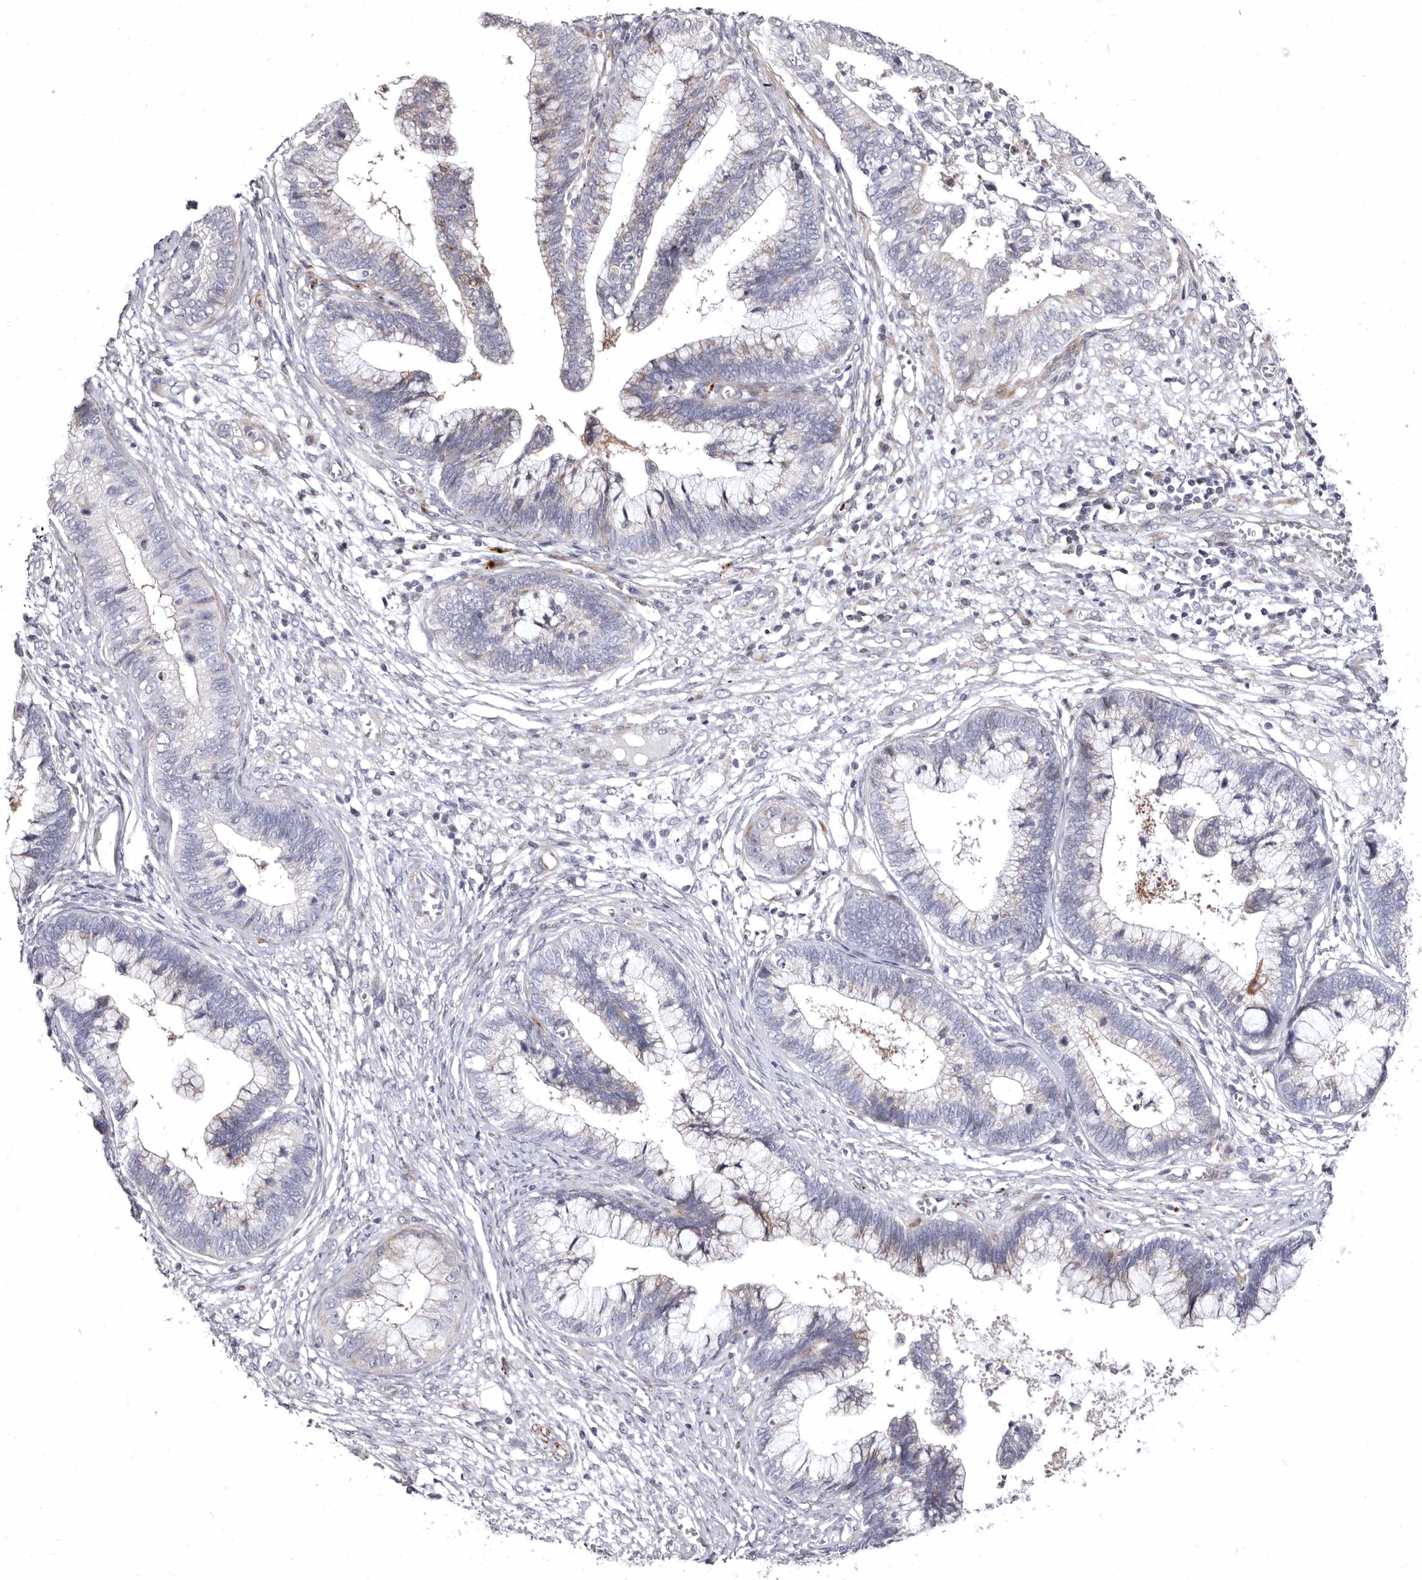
{"staining": {"intensity": "weak", "quantity": "25%-75%", "location": "cytoplasmic/membranous"}, "tissue": "cervical cancer", "cell_type": "Tumor cells", "image_type": "cancer", "snomed": [{"axis": "morphology", "description": "Adenocarcinoma, NOS"}, {"axis": "topography", "description": "Cervix"}], "caption": "A micrograph of human cervical cancer (adenocarcinoma) stained for a protein demonstrates weak cytoplasmic/membranous brown staining in tumor cells. The protein of interest is stained brown, and the nuclei are stained in blue (DAB IHC with brightfield microscopy, high magnification).", "gene": "AIDA", "patient": {"sex": "female", "age": 44}}